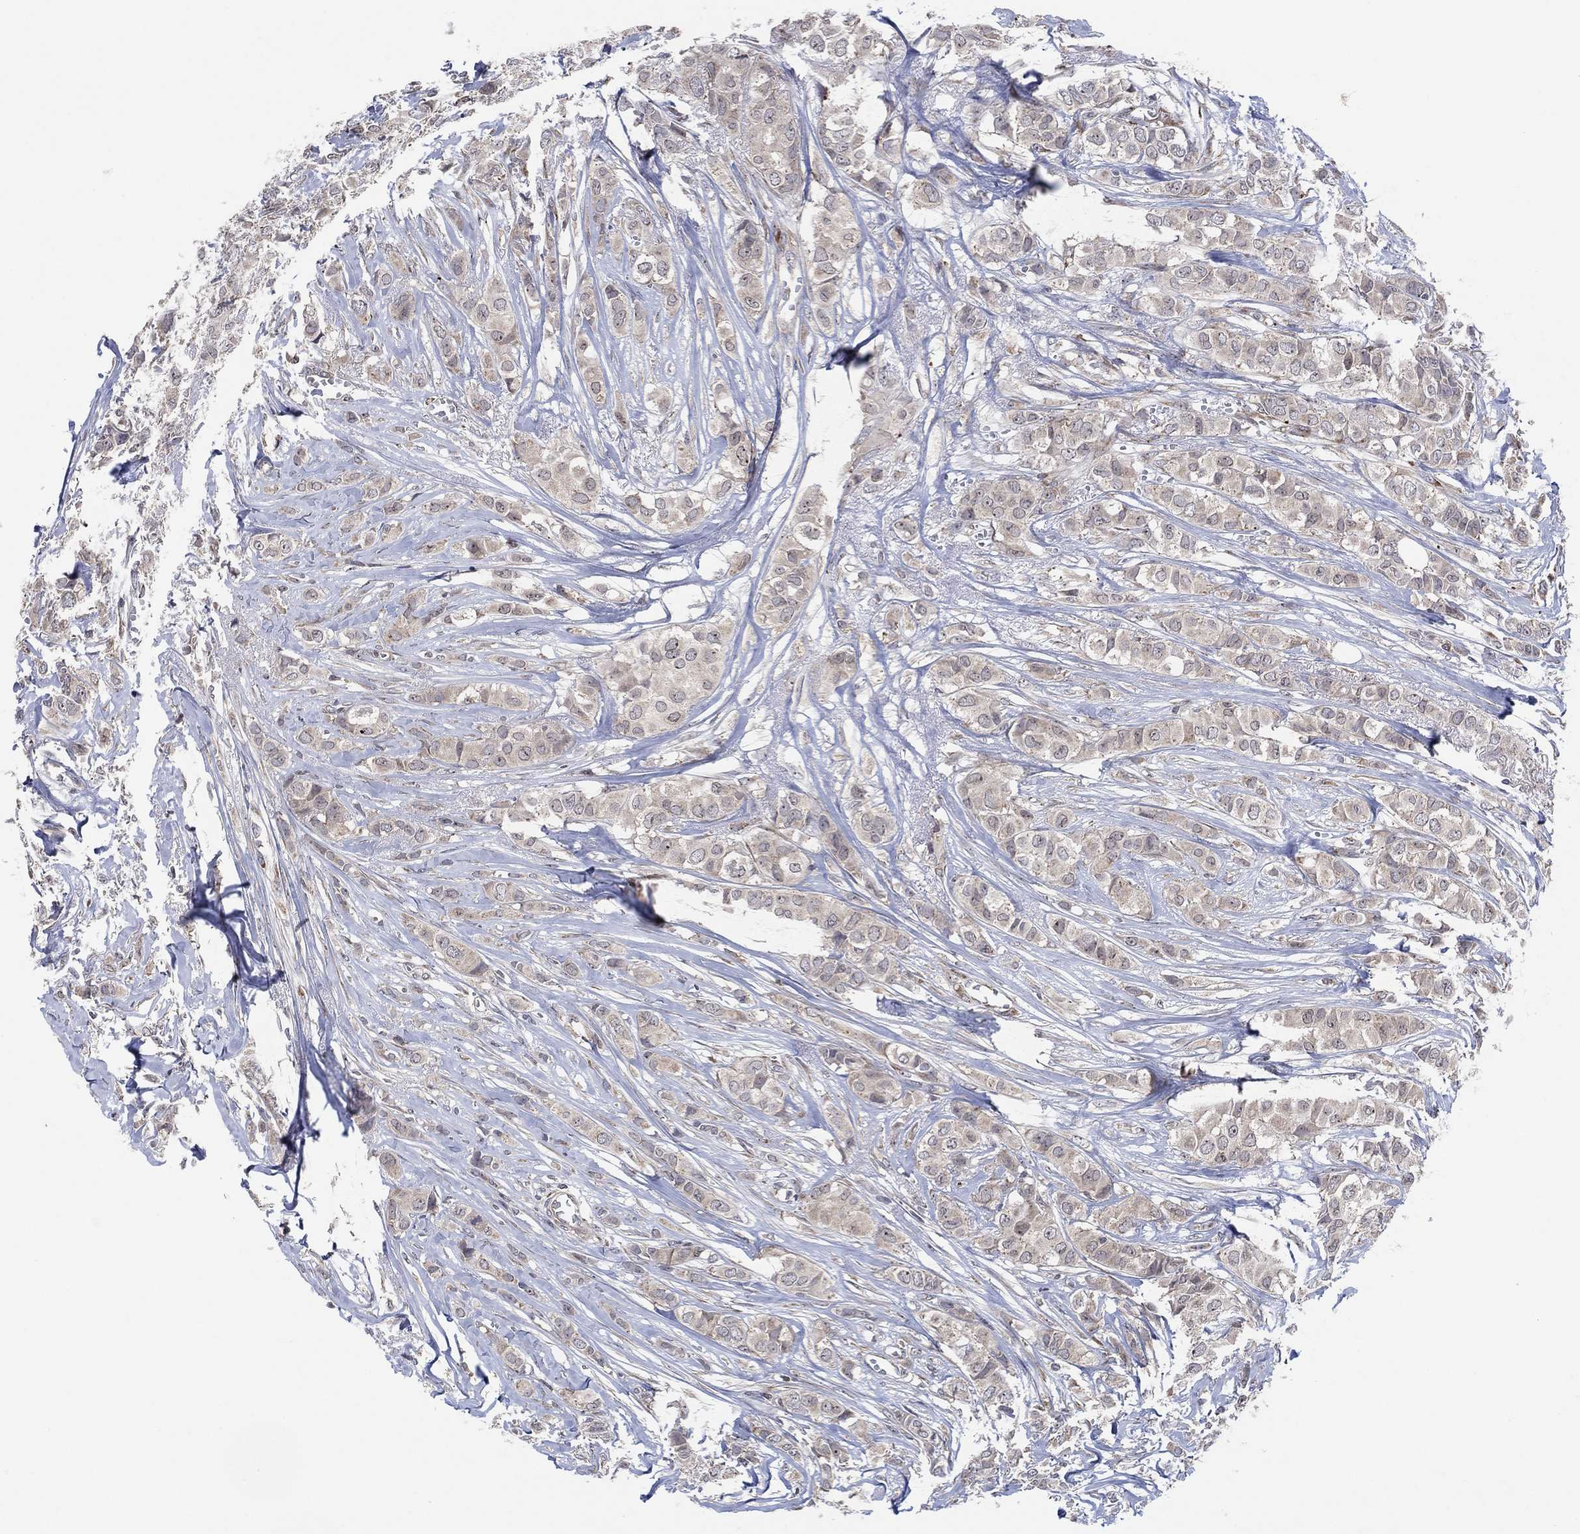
{"staining": {"intensity": "negative", "quantity": "none", "location": "none"}, "tissue": "breast cancer", "cell_type": "Tumor cells", "image_type": "cancer", "snomed": [{"axis": "morphology", "description": "Duct carcinoma"}, {"axis": "topography", "description": "Breast"}], "caption": "Tumor cells show no significant staining in breast infiltrating ductal carcinoma.", "gene": "FAM104A", "patient": {"sex": "female", "age": 85}}